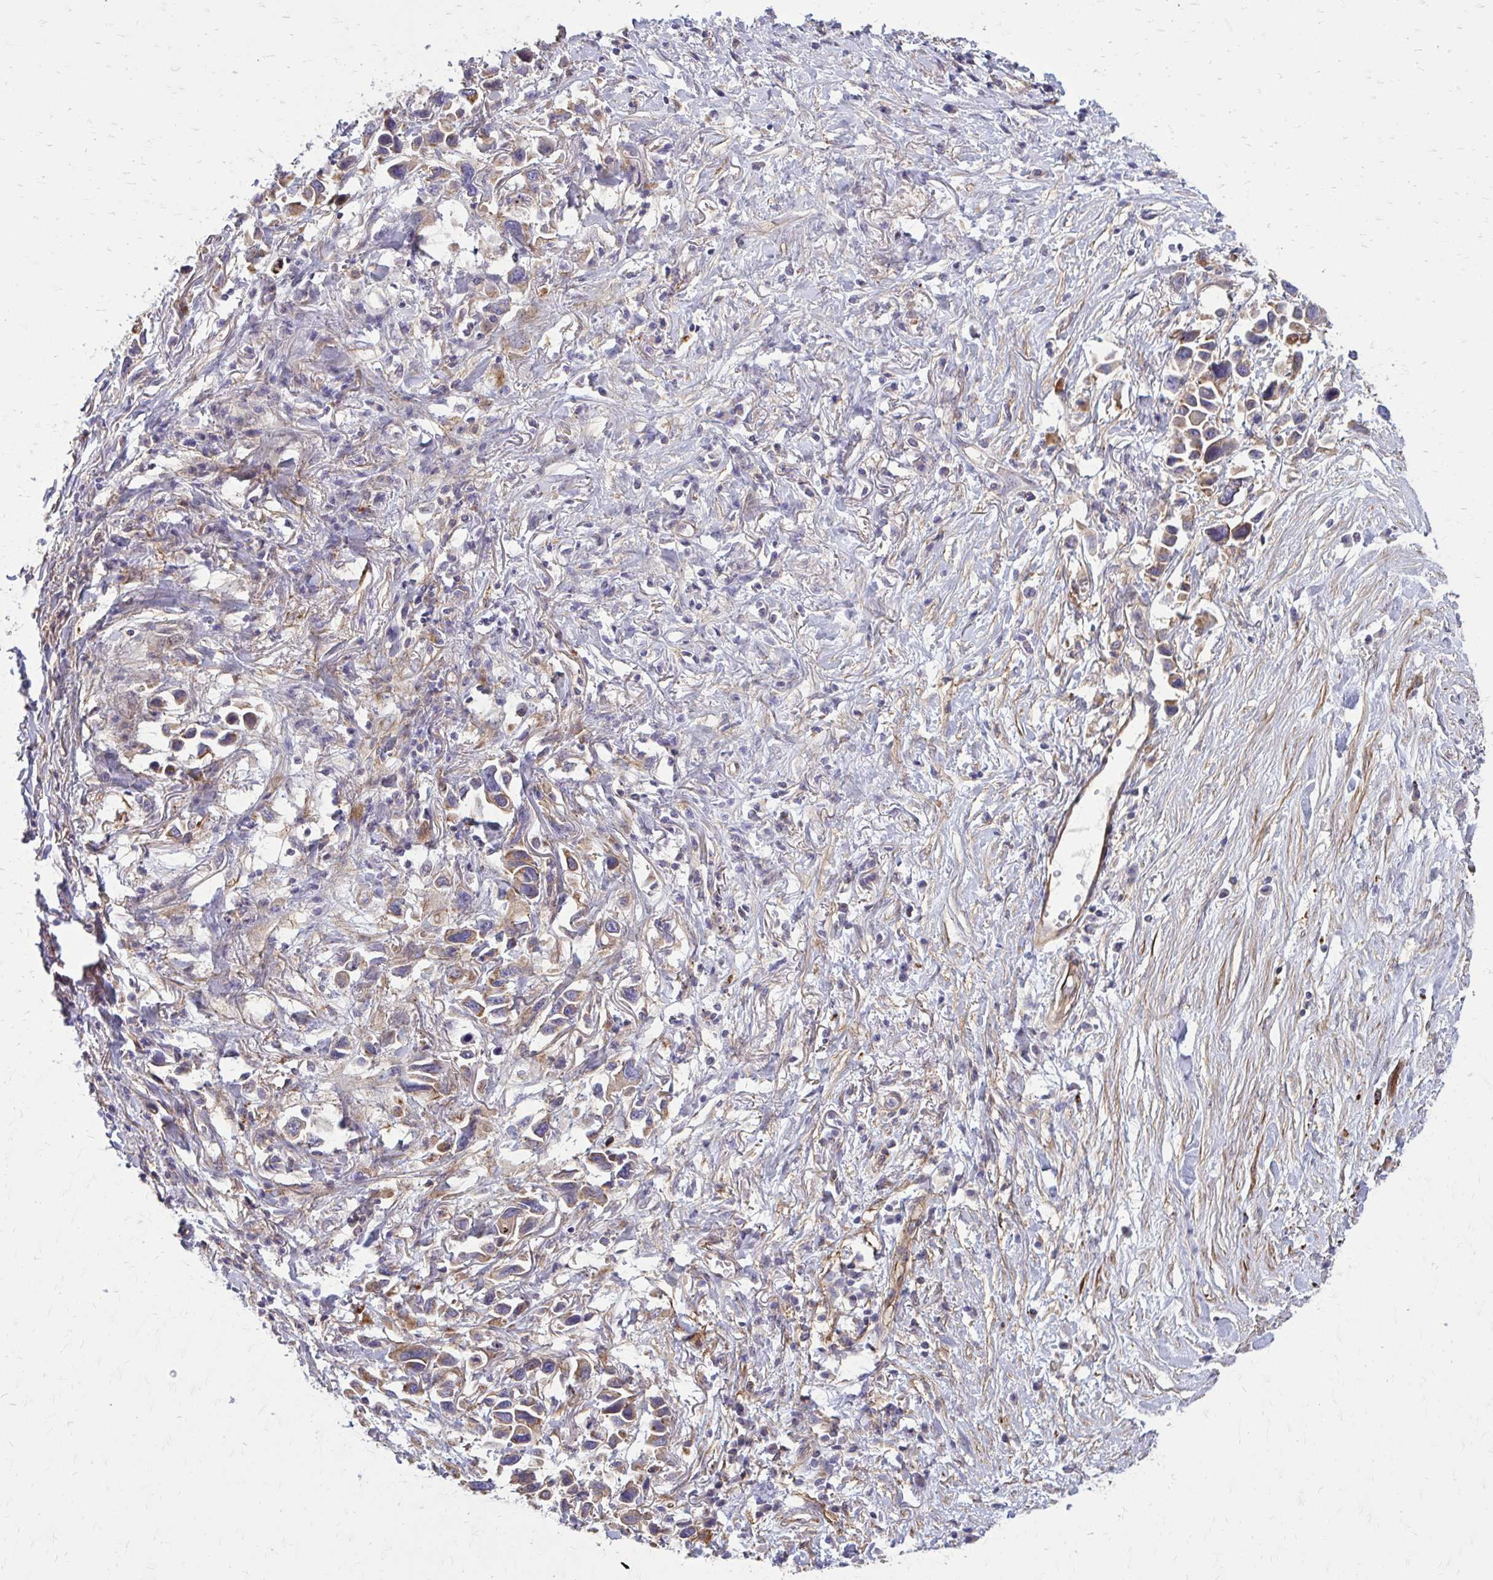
{"staining": {"intensity": "moderate", "quantity": "<25%", "location": "cytoplasmic/membranous"}, "tissue": "stomach cancer", "cell_type": "Tumor cells", "image_type": "cancer", "snomed": [{"axis": "morphology", "description": "Adenocarcinoma, NOS"}, {"axis": "topography", "description": "Stomach"}], "caption": "Tumor cells reveal low levels of moderate cytoplasmic/membranous expression in about <25% of cells in human stomach cancer (adenocarcinoma). (DAB = brown stain, brightfield microscopy at high magnification).", "gene": "FAP", "patient": {"sex": "female", "age": 81}}